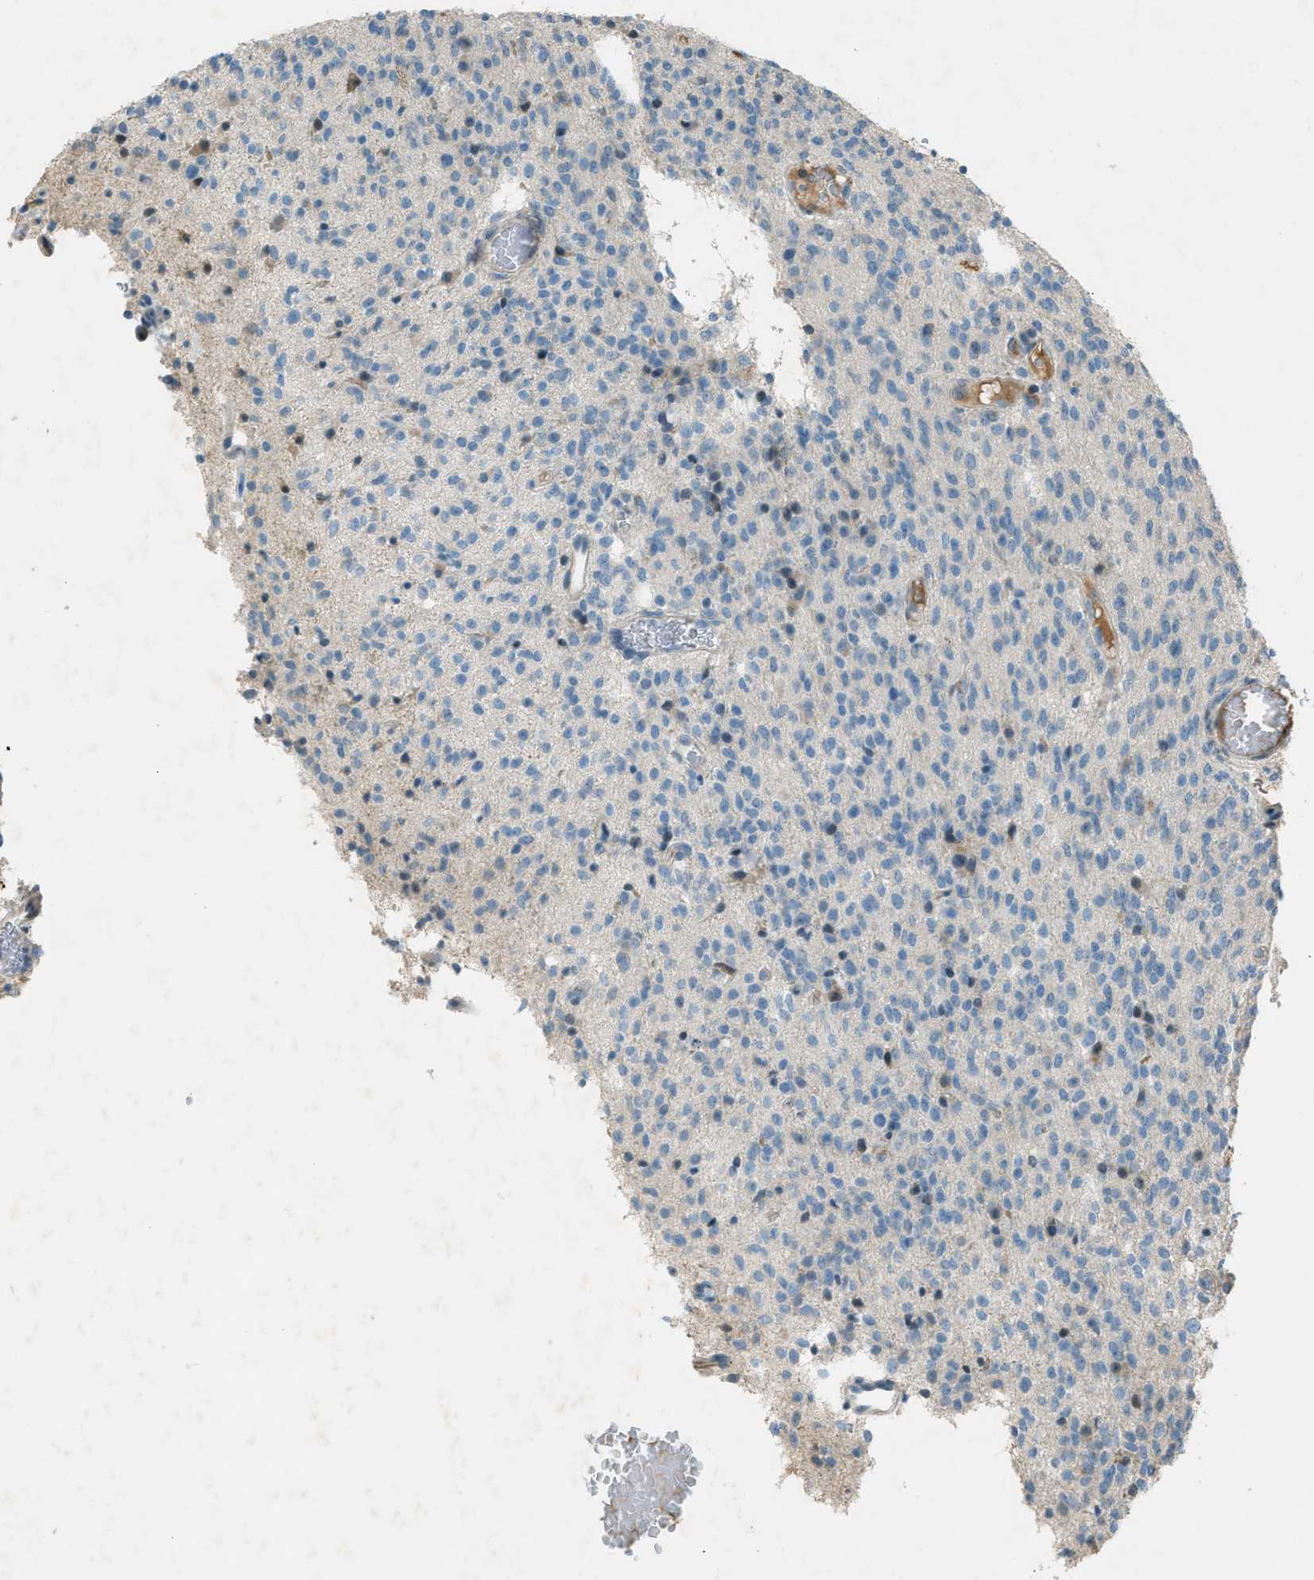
{"staining": {"intensity": "negative", "quantity": "none", "location": "none"}, "tissue": "glioma", "cell_type": "Tumor cells", "image_type": "cancer", "snomed": [{"axis": "morphology", "description": "Glioma, malignant, High grade"}, {"axis": "topography", "description": "Brain"}], "caption": "Immunohistochemistry of high-grade glioma (malignant) displays no positivity in tumor cells.", "gene": "FBLN2", "patient": {"sex": "male", "age": 34}}